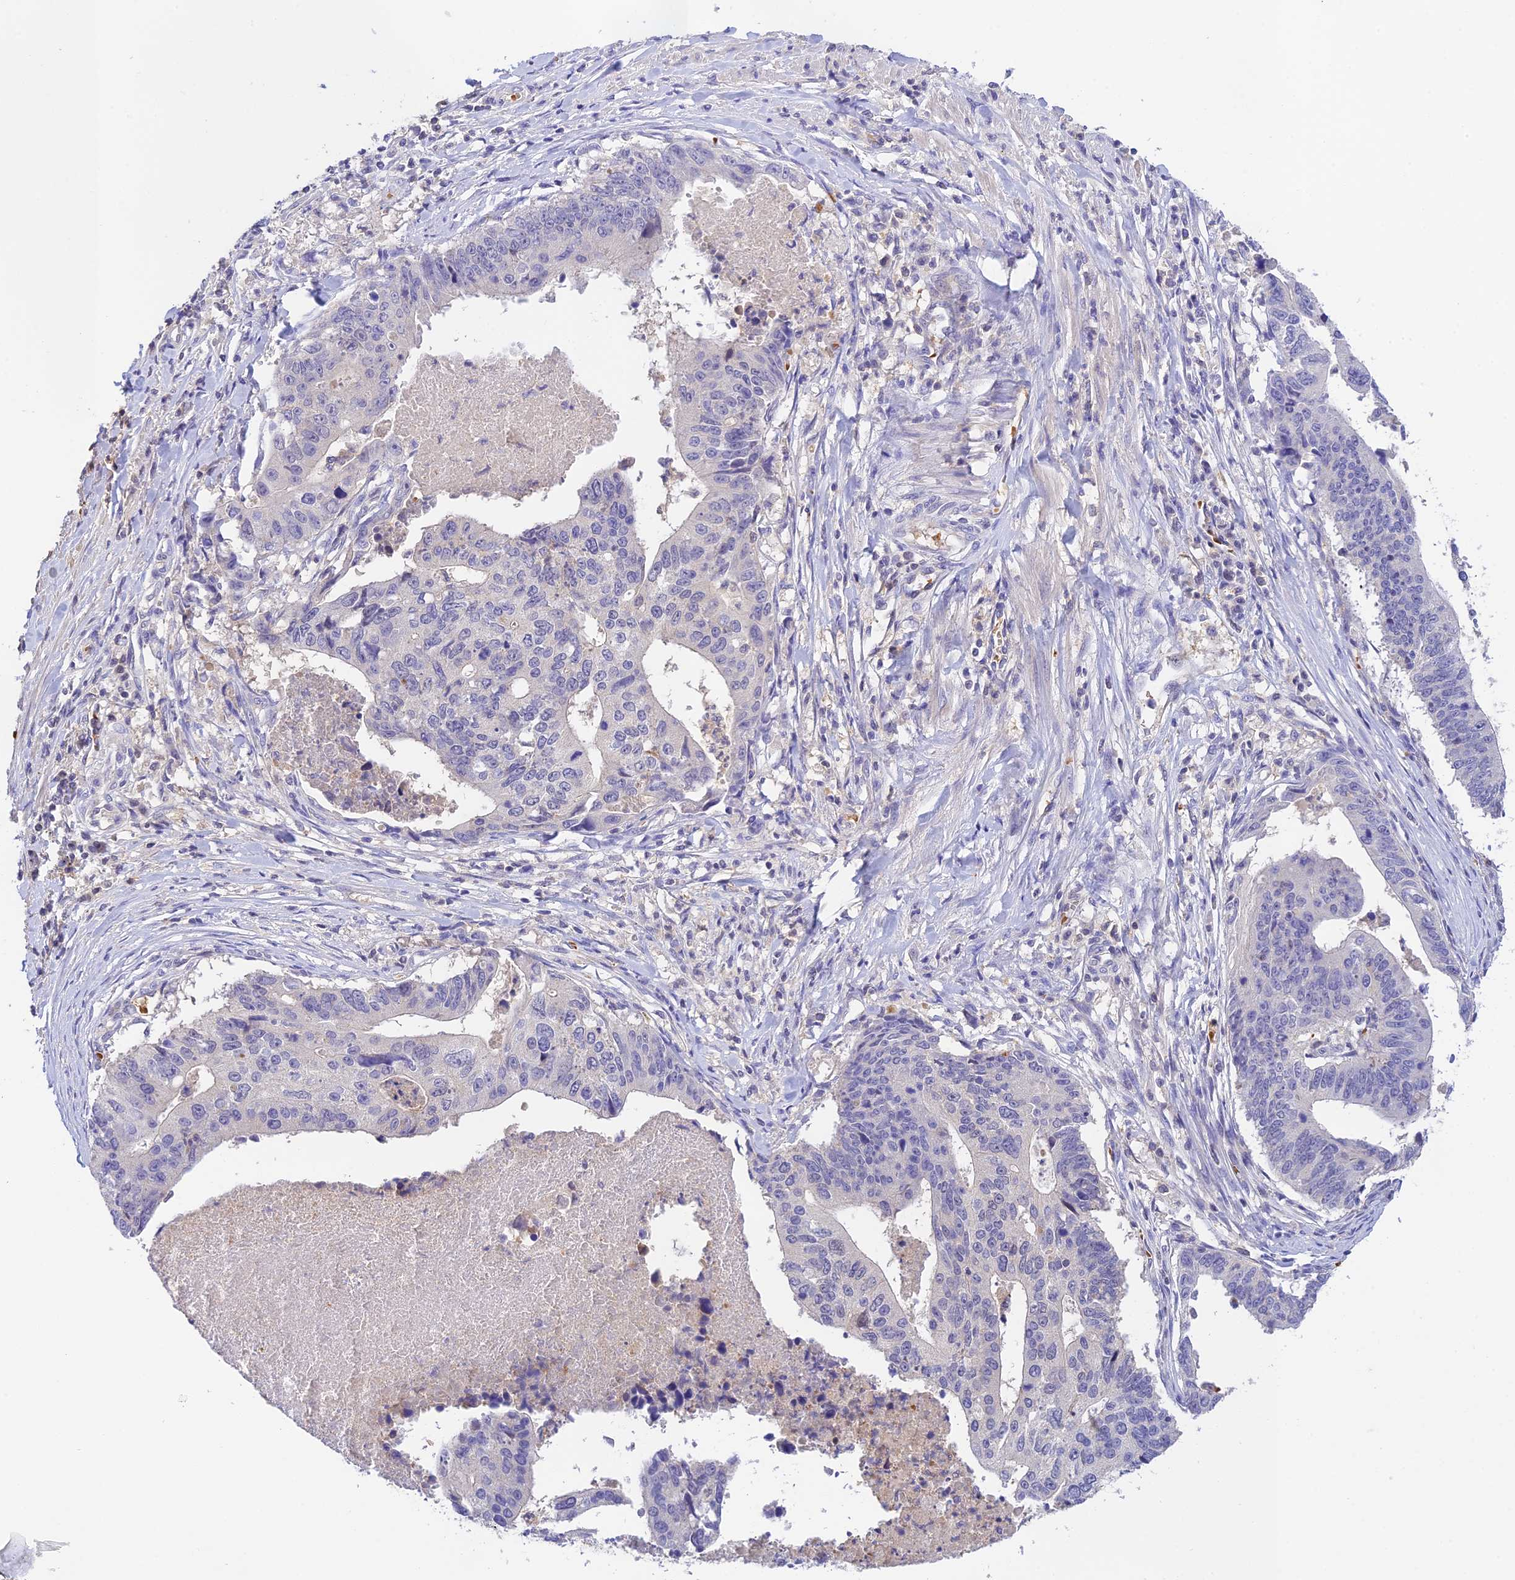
{"staining": {"intensity": "negative", "quantity": "none", "location": "none"}, "tissue": "stomach cancer", "cell_type": "Tumor cells", "image_type": "cancer", "snomed": [{"axis": "morphology", "description": "Adenocarcinoma, NOS"}, {"axis": "topography", "description": "Stomach"}], "caption": "DAB immunohistochemical staining of human stomach adenocarcinoma exhibits no significant staining in tumor cells.", "gene": "HDHD2", "patient": {"sex": "male", "age": 59}}